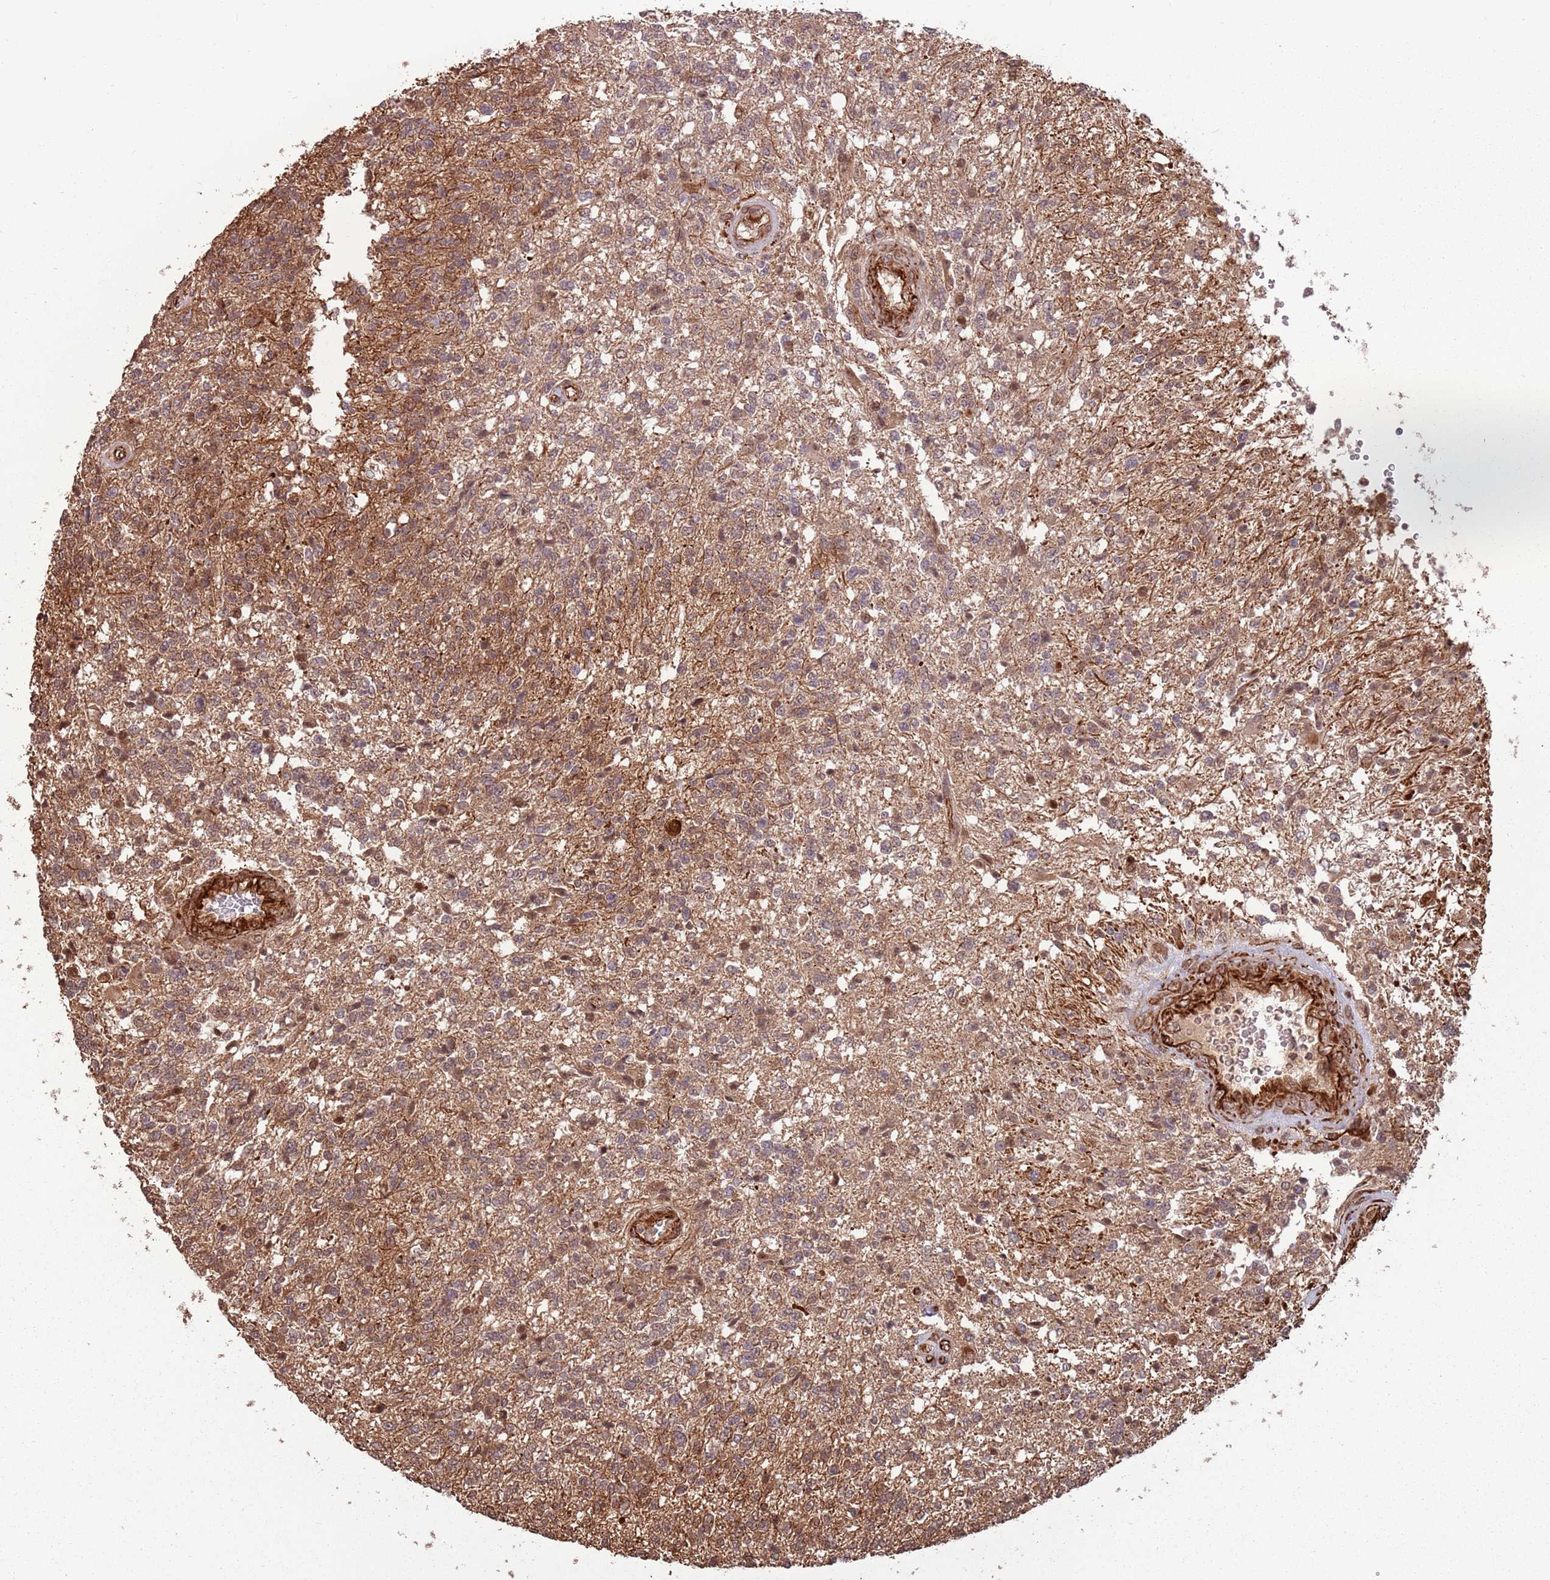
{"staining": {"intensity": "moderate", "quantity": ">75%", "location": "cytoplasmic/membranous,nuclear"}, "tissue": "glioma", "cell_type": "Tumor cells", "image_type": "cancer", "snomed": [{"axis": "morphology", "description": "Glioma, malignant, High grade"}, {"axis": "topography", "description": "Brain"}], "caption": "Glioma stained for a protein exhibits moderate cytoplasmic/membranous and nuclear positivity in tumor cells.", "gene": "ADAMTS3", "patient": {"sex": "male", "age": 56}}